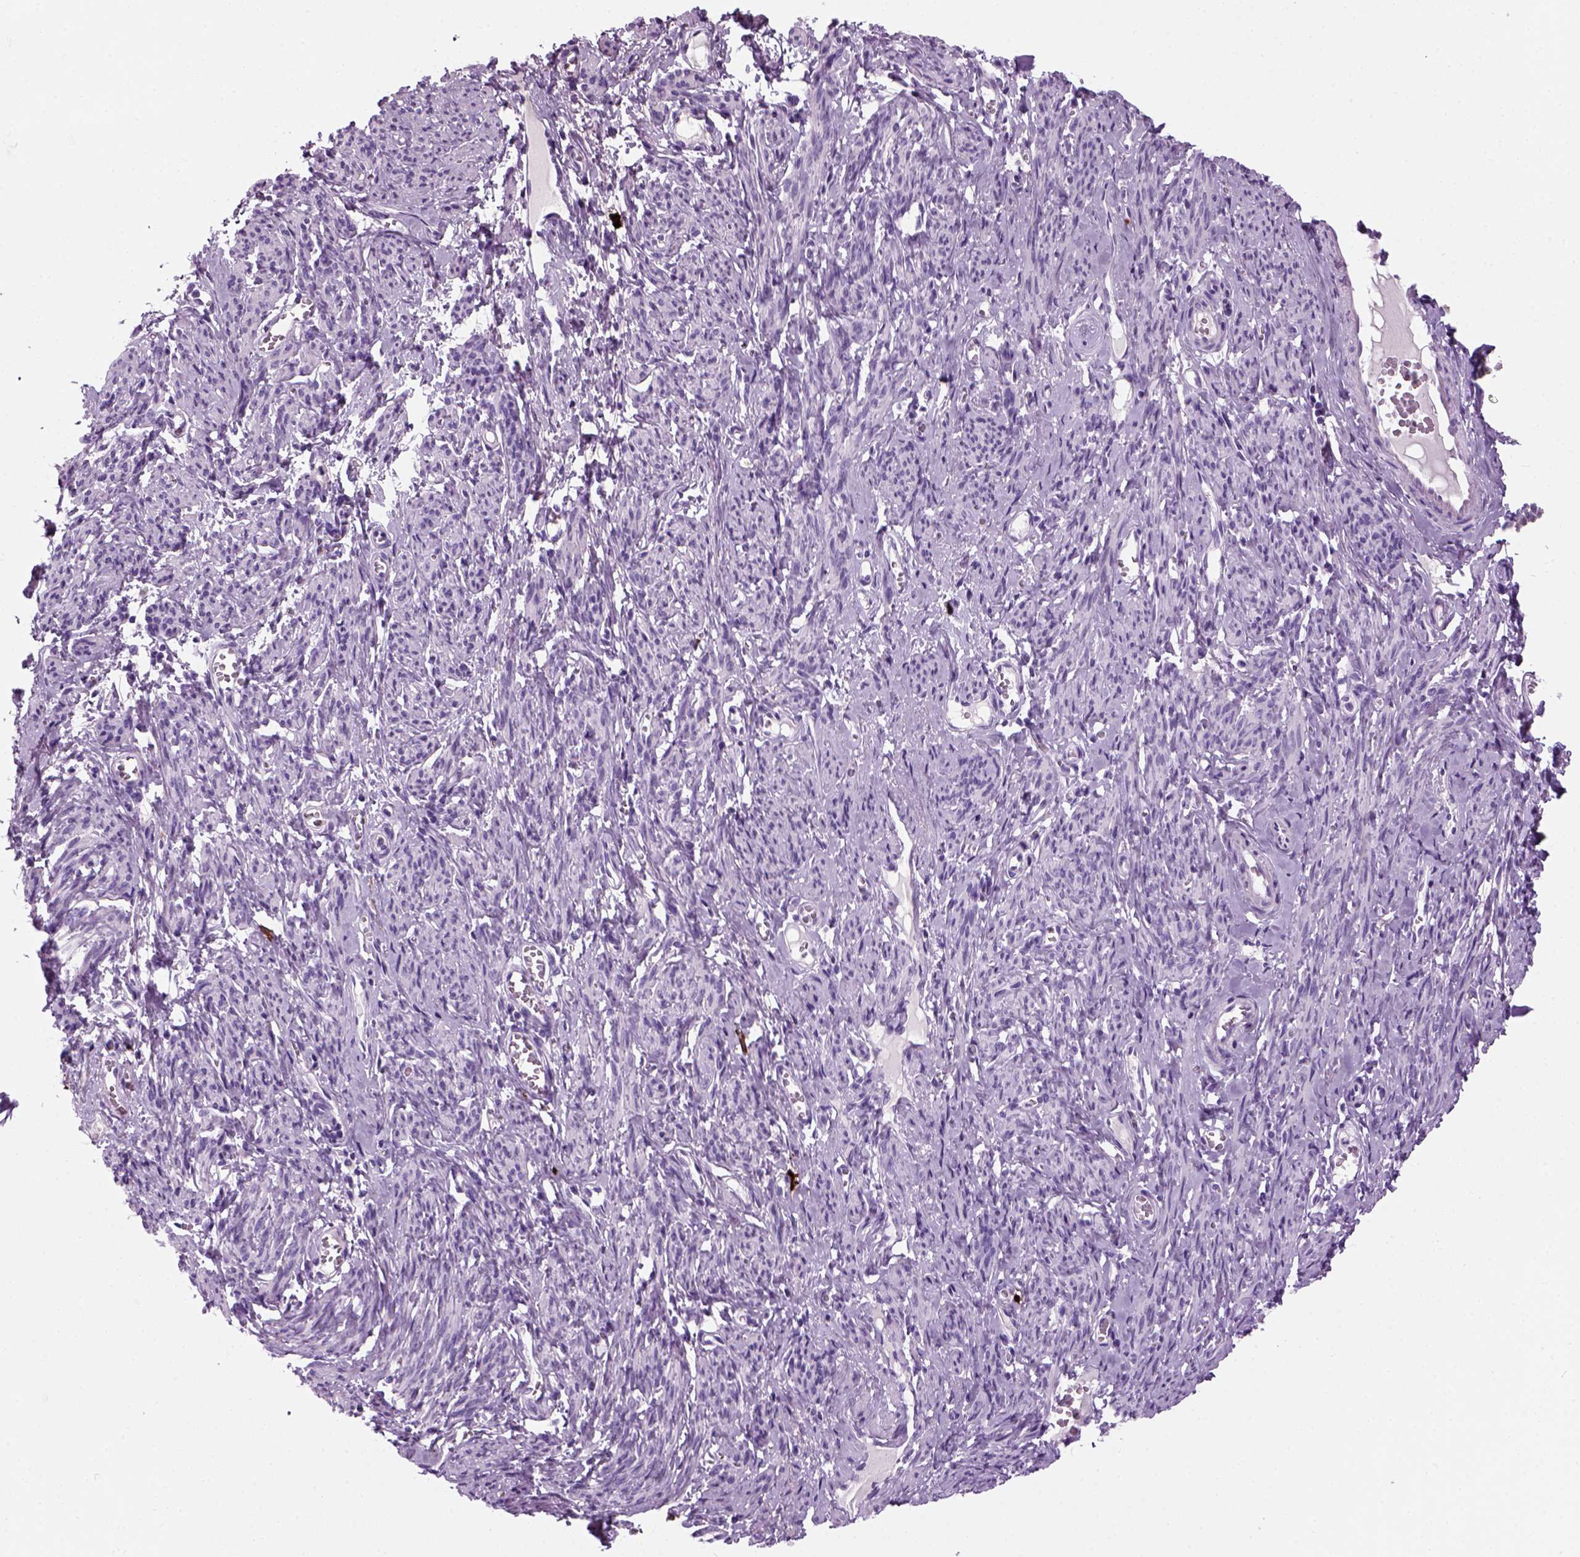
{"staining": {"intensity": "negative", "quantity": "none", "location": "none"}, "tissue": "smooth muscle", "cell_type": "Smooth muscle cells", "image_type": "normal", "snomed": [{"axis": "morphology", "description": "Normal tissue, NOS"}, {"axis": "topography", "description": "Smooth muscle"}], "caption": "This is a micrograph of IHC staining of unremarkable smooth muscle, which shows no staining in smooth muscle cells.", "gene": "MZB1", "patient": {"sex": "female", "age": 65}}